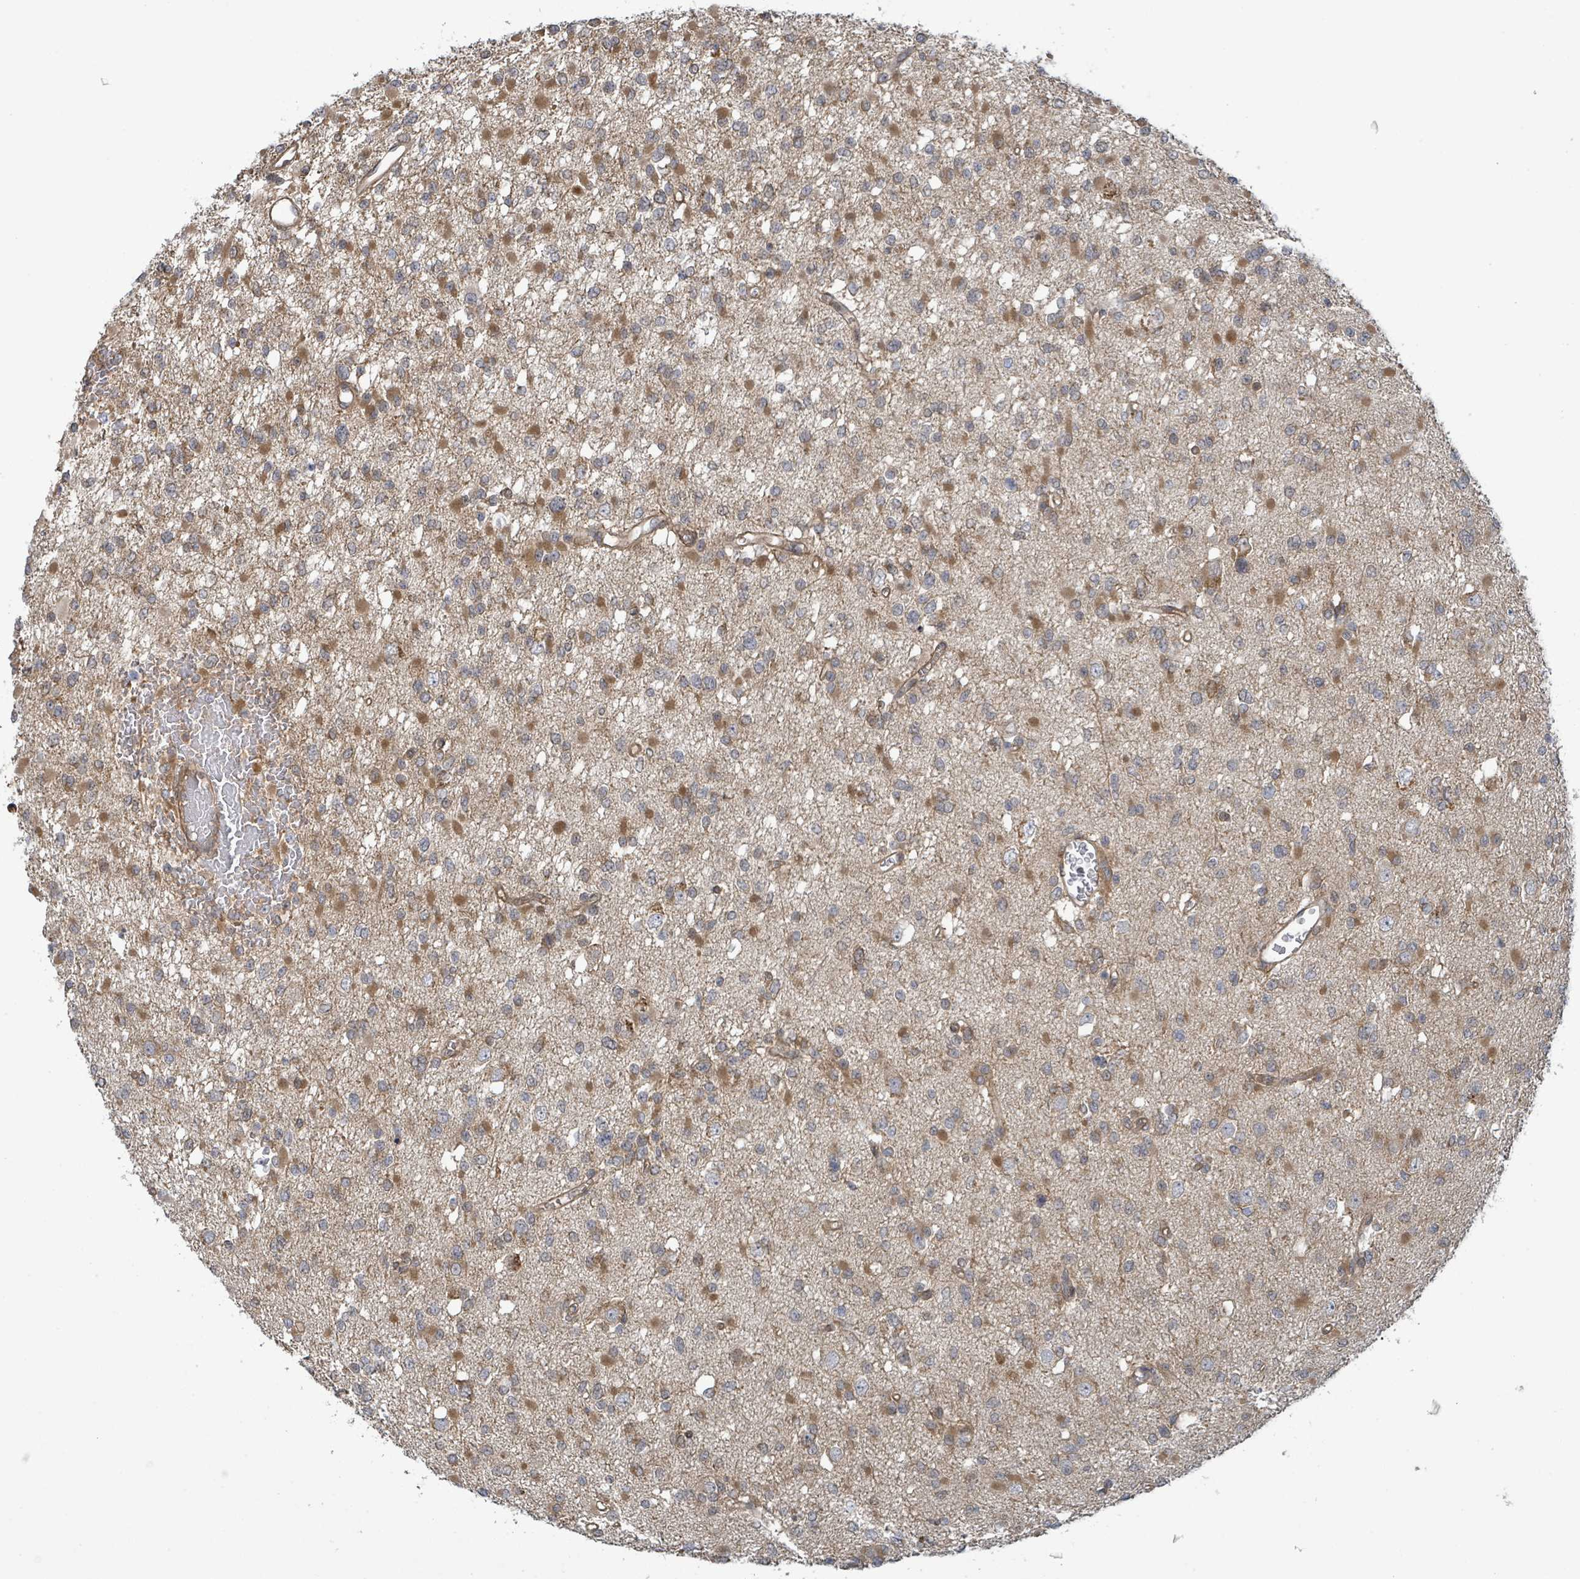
{"staining": {"intensity": "moderate", "quantity": ">75%", "location": "cytoplasmic/membranous"}, "tissue": "glioma", "cell_type": "Tumor cells", "image_type": "cancer", "snomed": [{"axis": "morphology", "description": "Glioma, malignant, Low grade"}, {"axis": "topography", "description": "Brain"}], "caption": "Protein staining by immunohistochemistry exhibits moderate cytoplasmic/membranous positivity in approximately >75% of tumor cells in malignant glioma (low-grade). (DAB IHC with brightfield microscopy, high magnification).", "gene": "ARPIN", "patient": {"sex": "female", "age": 22}}